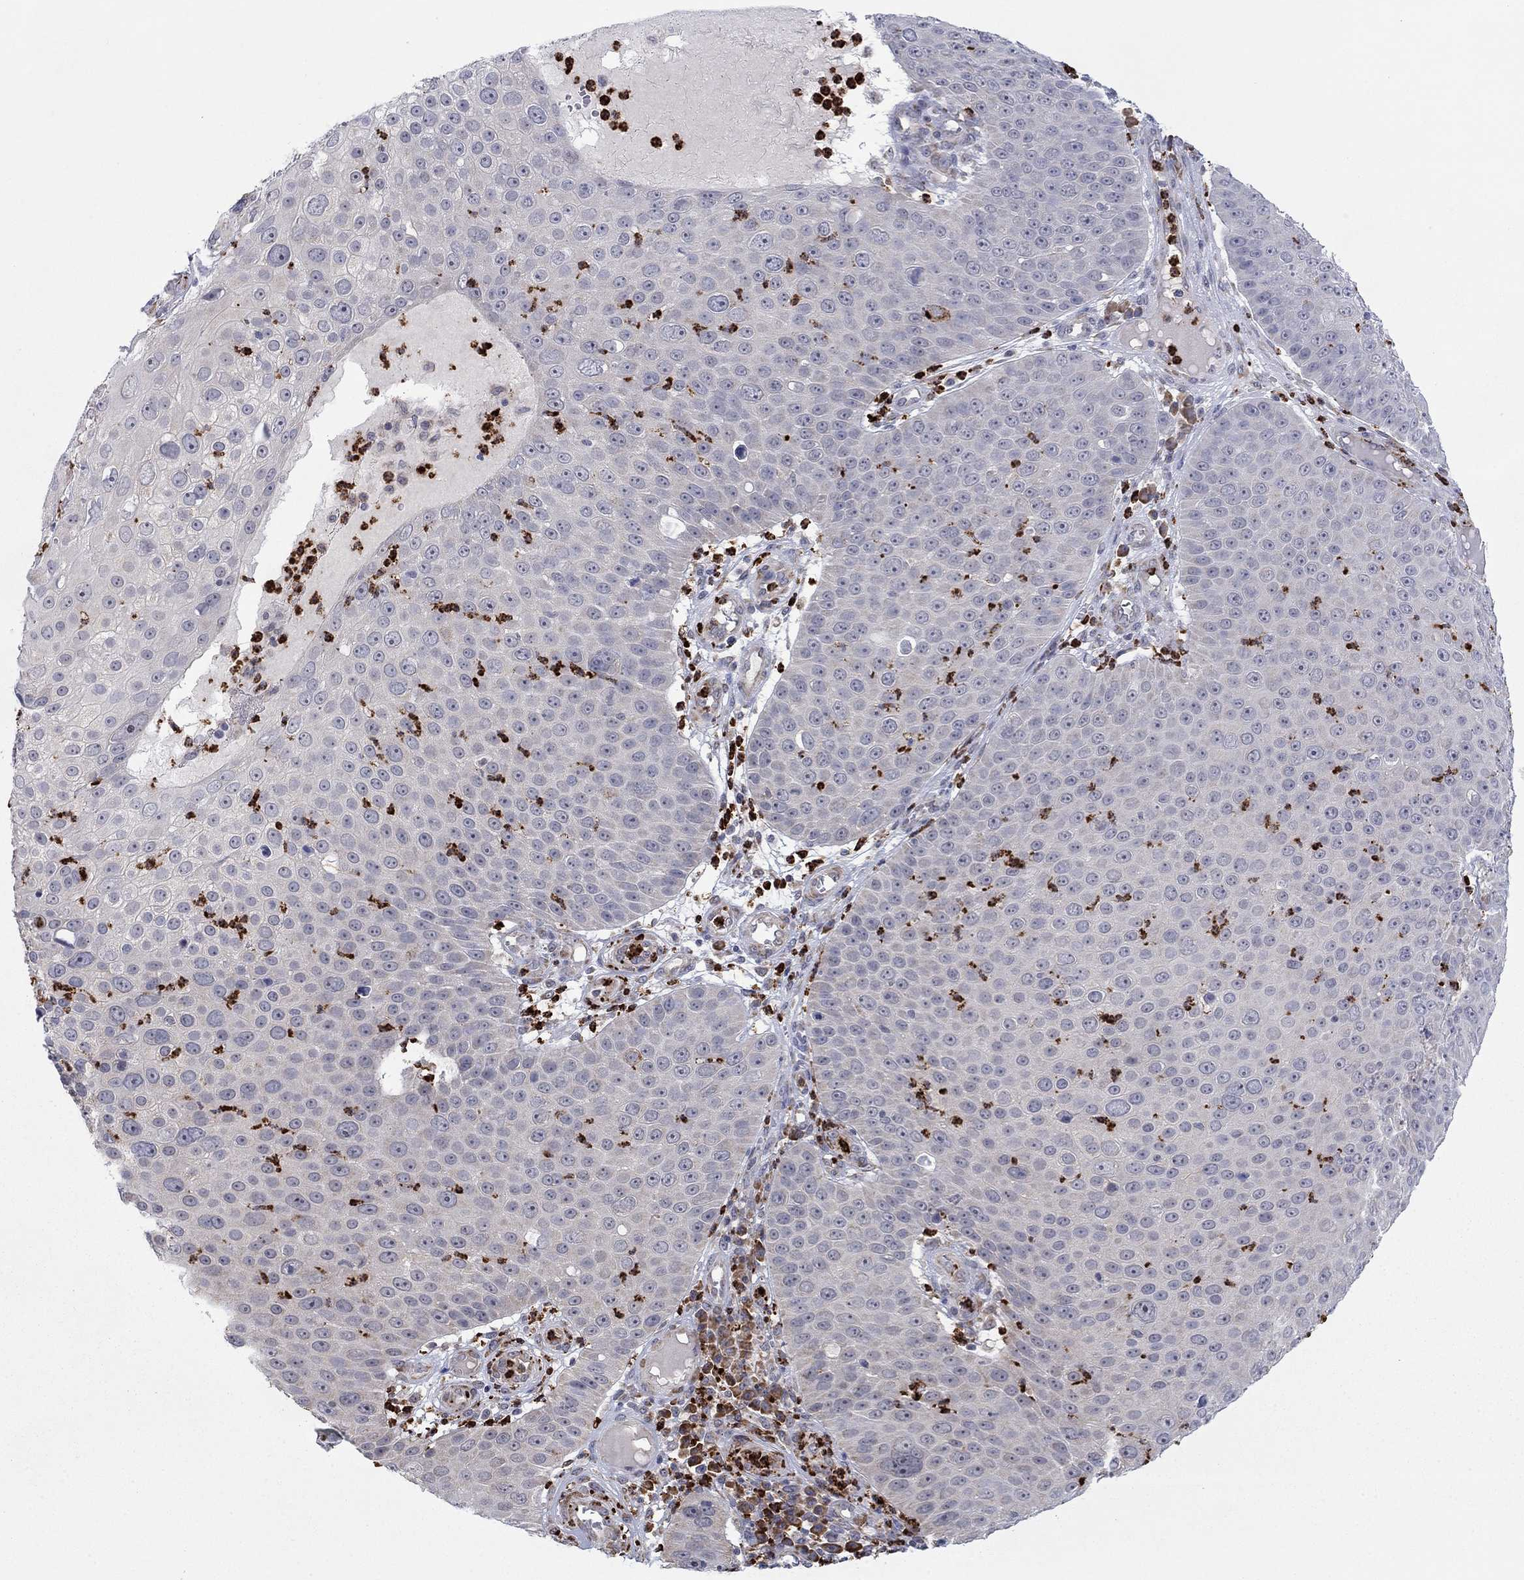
{"staining": {"intensity": "negative", "quantity": "none", "location": "none"}, "tissue": "skin cancer", "cell_type": "Tumor cells", "image_type": "cancer", "snomed": [{"axis": "morphology", "description": "Squamous cell carcinoma, NOS"}, {"axis": "topography", "description": "Skin"}], "caption": "Human skin squamous cell carcinoma stained for a protein using IHC demonstrates no staining in tumor cells.", "gene": "MTRFR", "patient": {"sex": "male", "age": 71}}